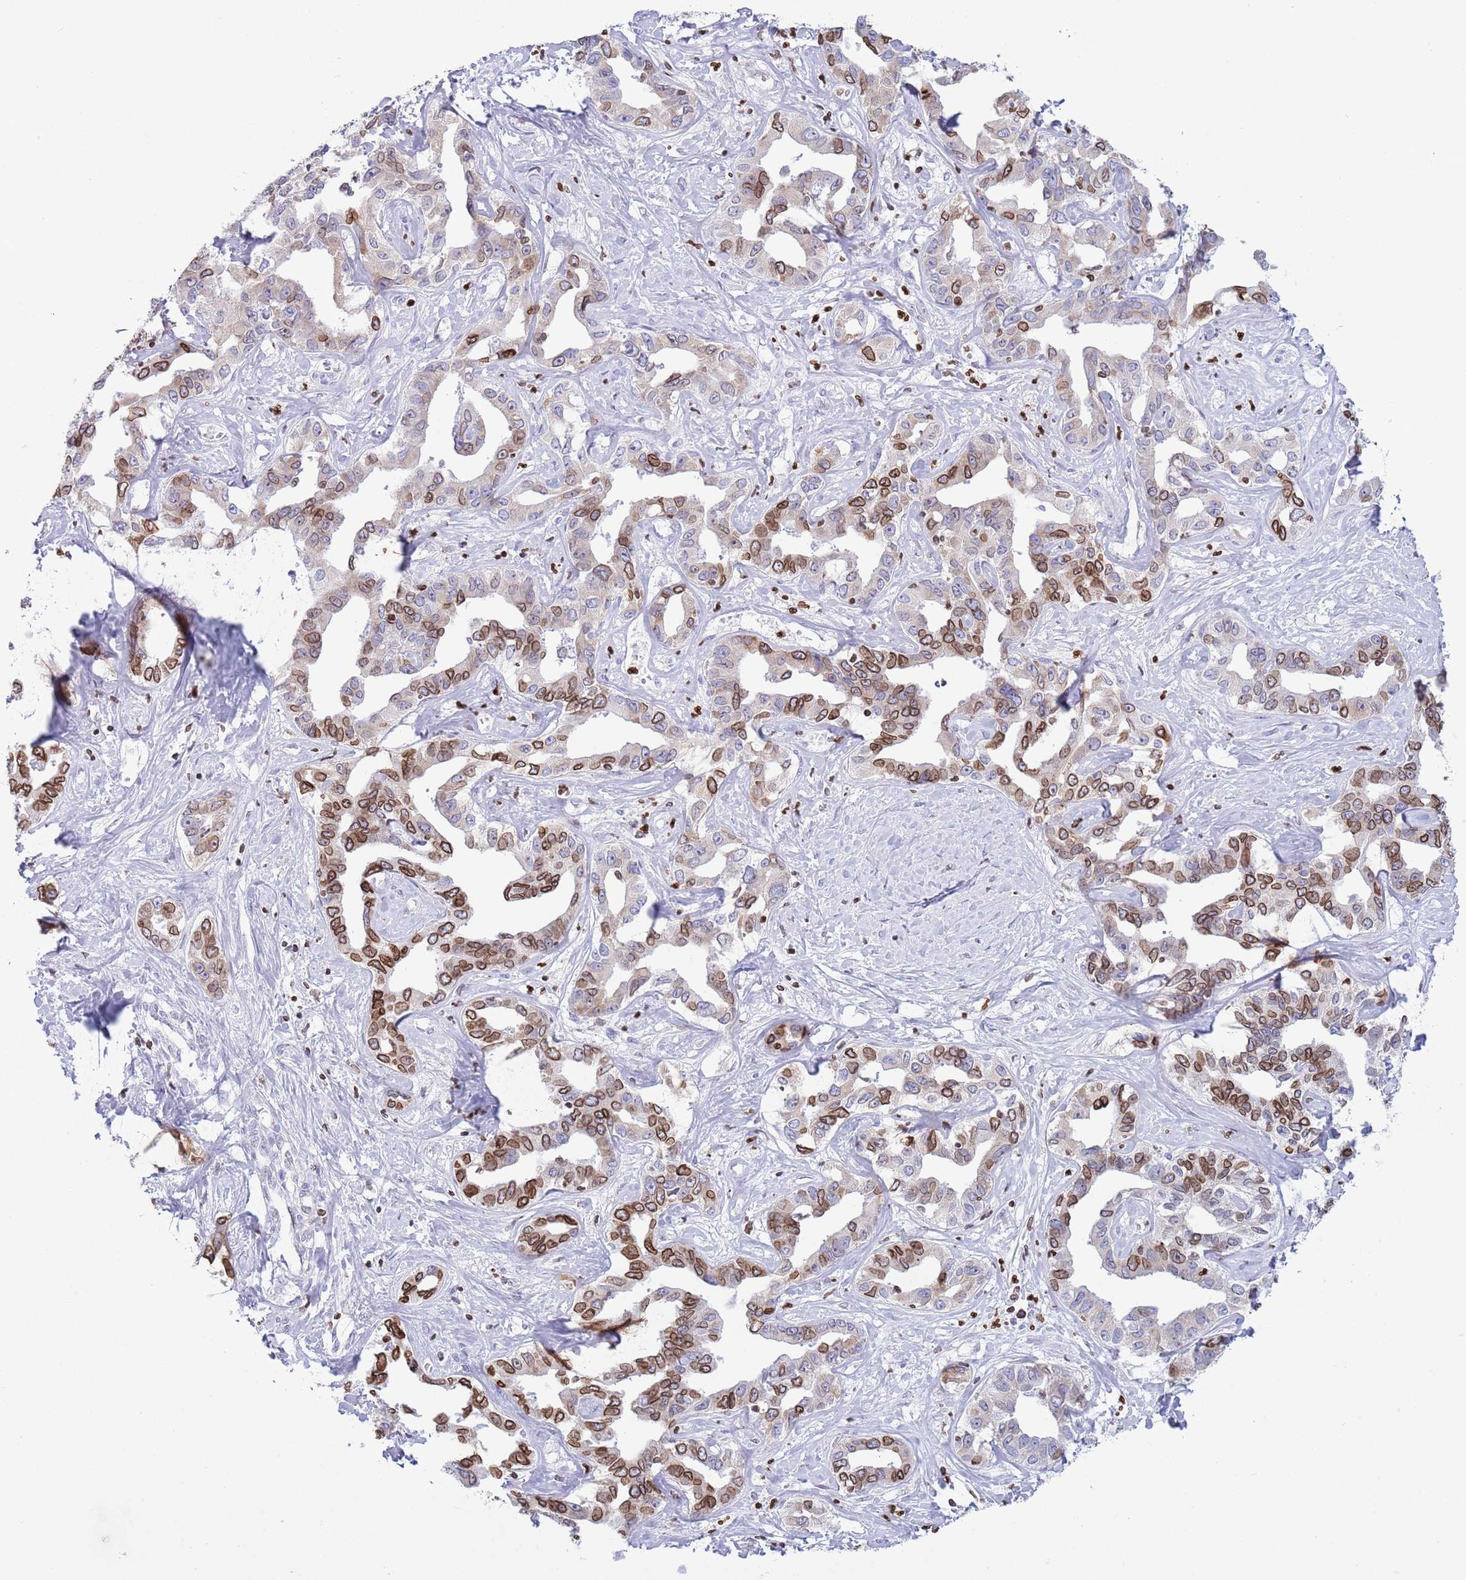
{"staining": {"intensity": "strong", "quantity": ">75%", "location": "cytoplasmic/membranous,nuclear"}, "tissue": "liver cancer", "cell_type": "Tumor cells", "image_type": "cancer", "snomed": [{"axis": "morphology", "description": "Cholangiocarcinoma"}, {"axis": "topography", "description": "Liver"}], "caption": "Brown immunohistochemical staining in human liver cancer displays strong cytoplasmic/membranous and nuclear staining in approximately >75% of tumor cells.", "gene": "LBR", "patient": {"sex": "male", "age": 59}}